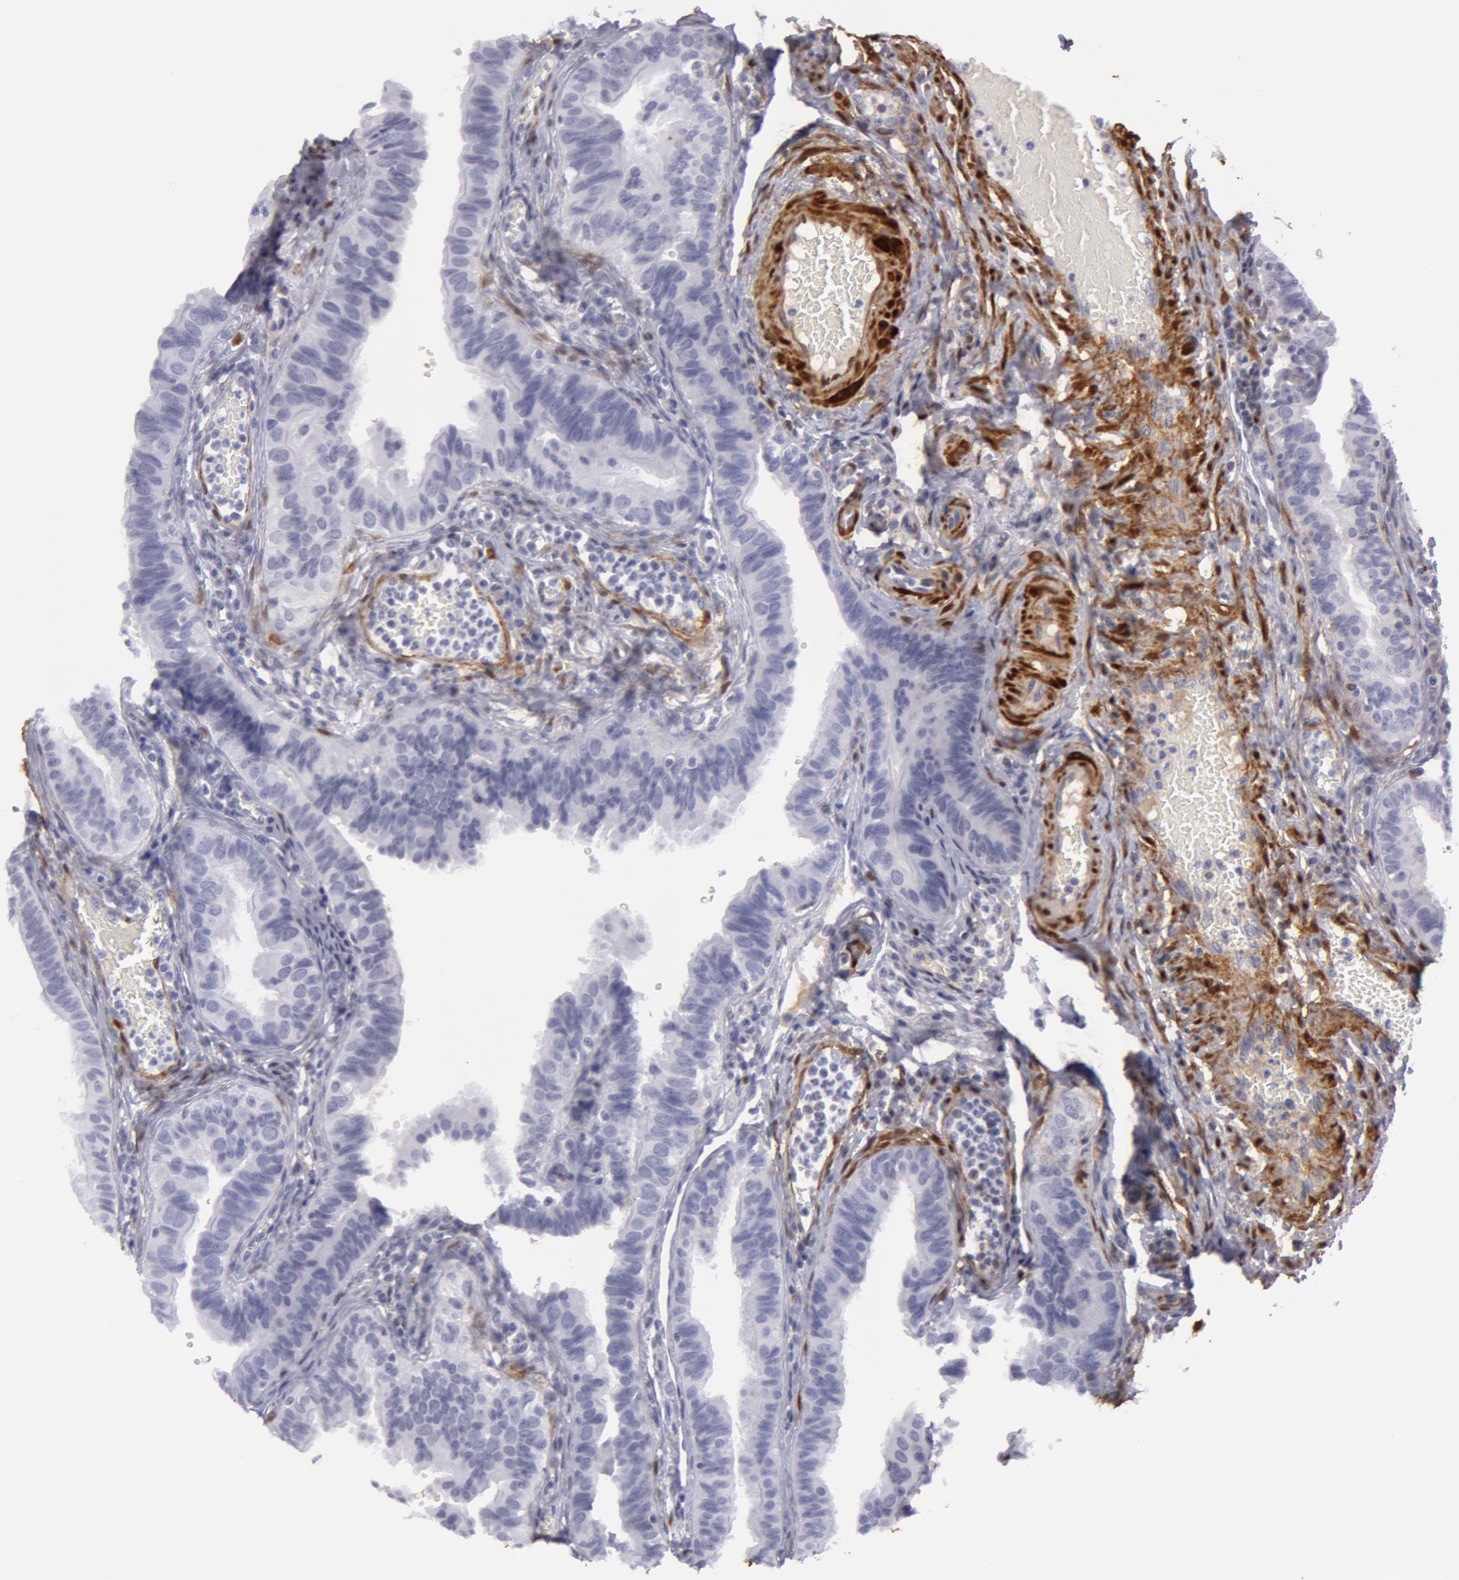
{"staining": {"intensity": "negative", "quantity": "none", "location": "none"}, "tissue": "fallopian tube", "cell_type": "Glandular cells", "image_type": "normal", "snomed": [{"axis": "morphology", "description": "Normal tissue, NOS"}, {"axis": "topography", "description": "Fallopian tube"}, {"axis": "topography", "description": "Ovary"}], "caption": "A histopathology image of fallopian tube stained for a protein displays no brown staining in glandular cells.", "gene": "TAGLN", "patient": {"sex": "female", "age": 51}}